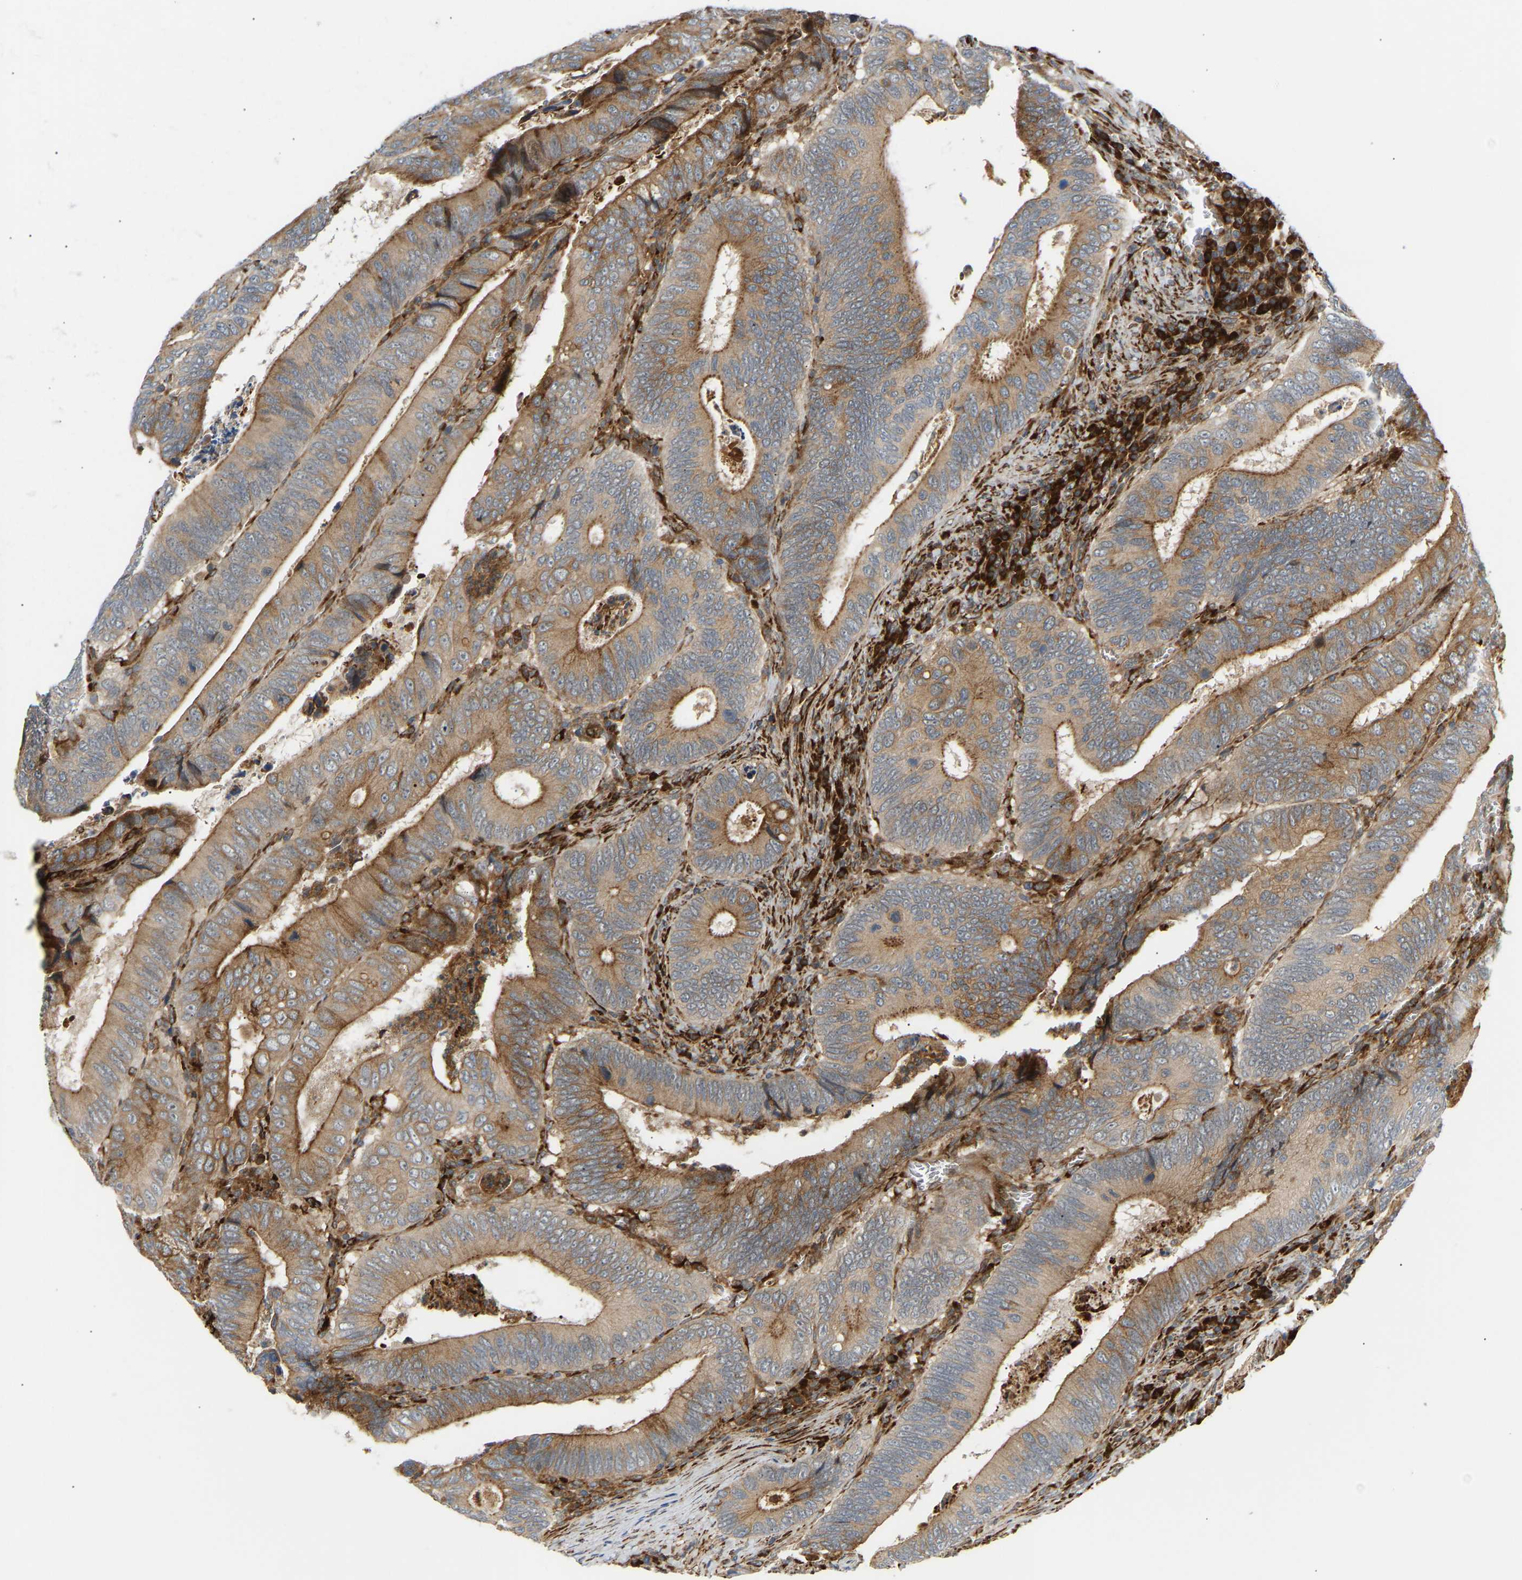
{"staining": {"intensity": "moderate", "quantity": ">75%", "location": "cytoplasmic/membranous"}, "tissue": "colorectal cancer", "cell_type": "Tumor cells", "image_type": "cancer", "snomed": [{"axis": "morphology", "description": "Inflammation, NOS"}, {"axis": "morphology", "description": "Adenocarcinoma, NOS"}, {"axis": "topography", "description": "Colon"}], "caption": "Immunohistochemistry (DAB) staining of human colorectal cancer reveals moderate cytoplasmic/membranous protein positivity in approximately >75% of tumor cells.", "gene": "PLCG2", "patient": {"sex": "male", "age": 72}}